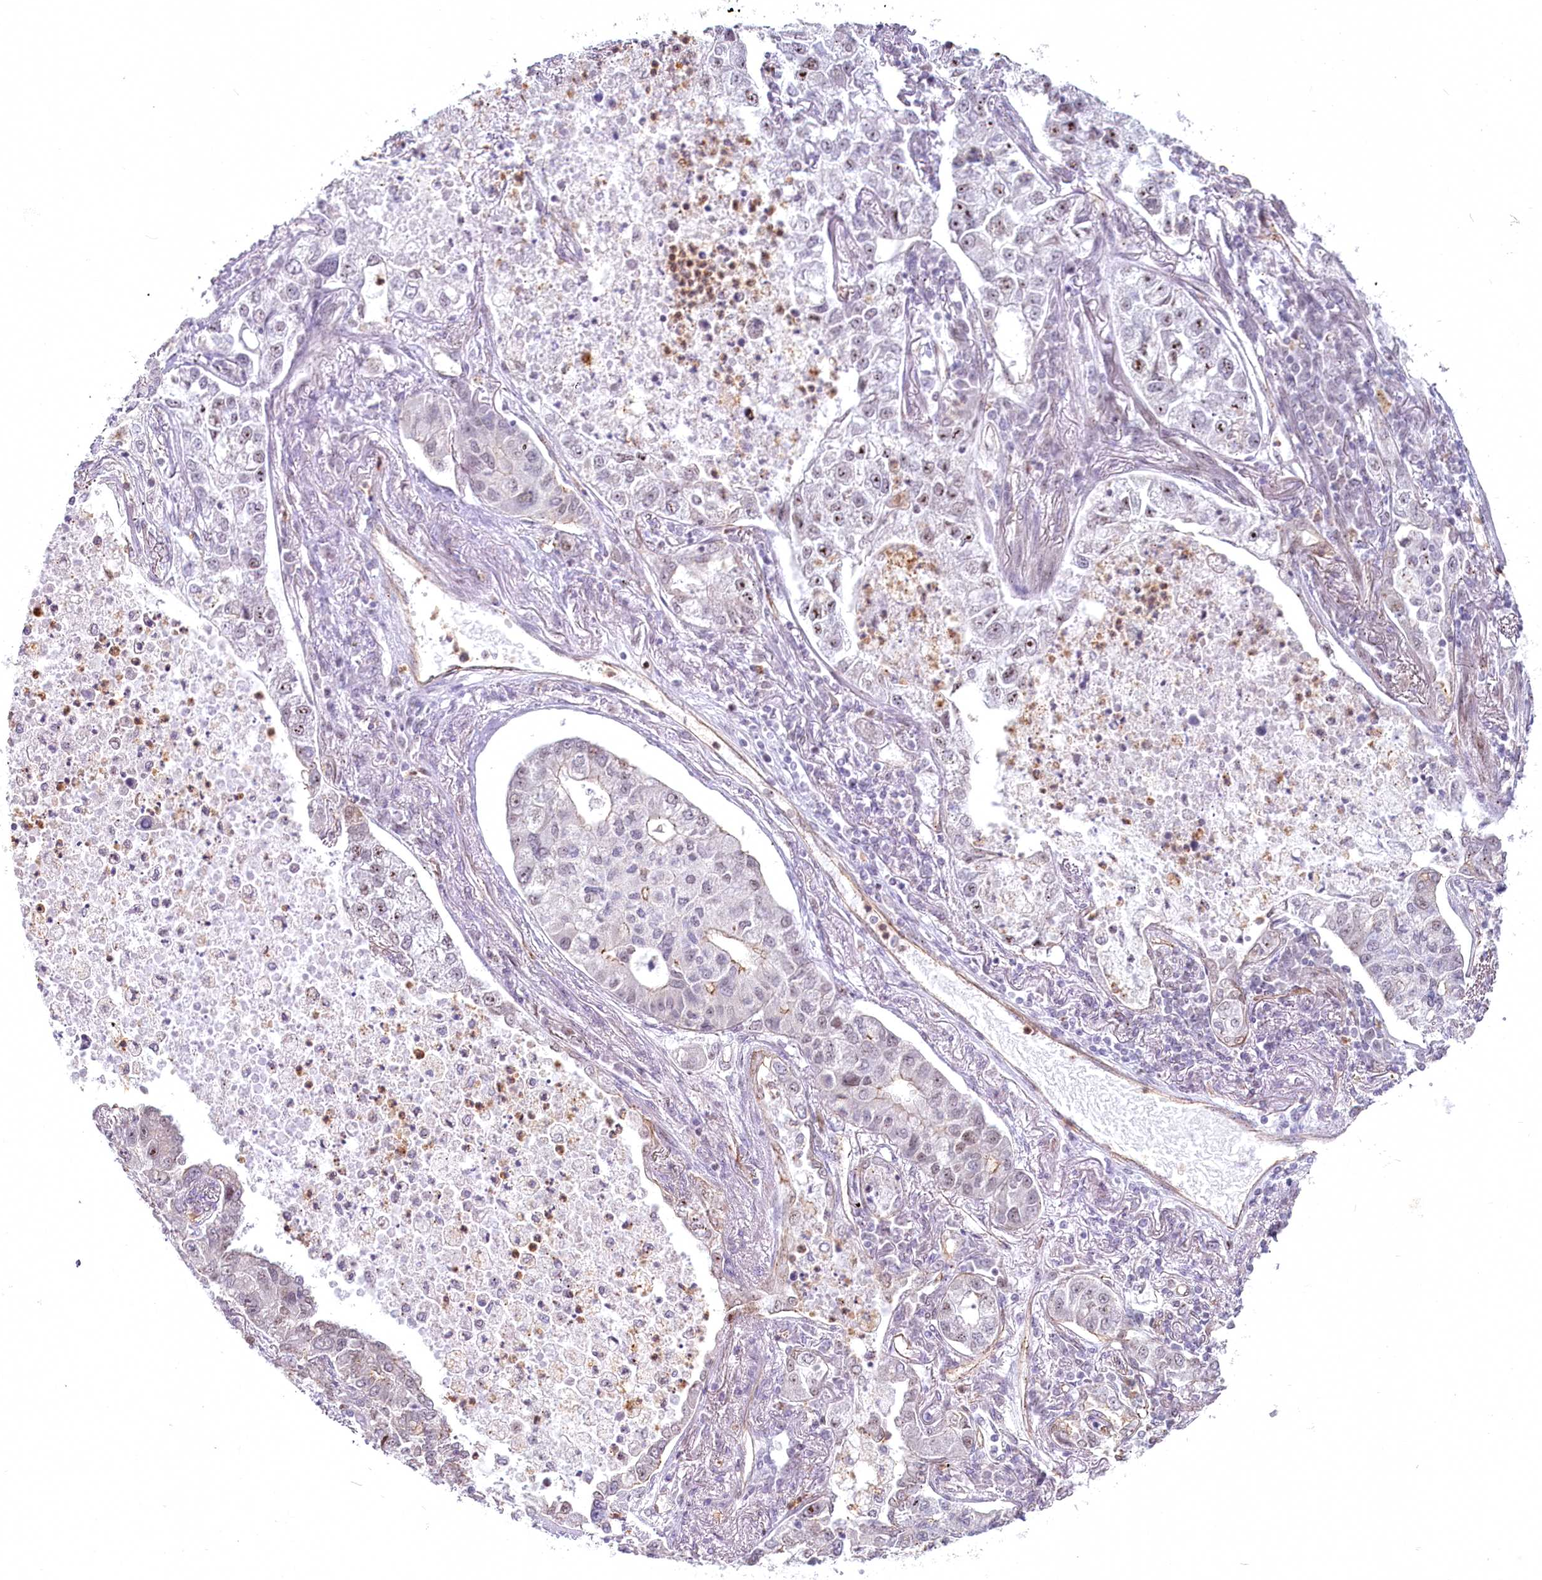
{"staining": {"intensity": "moderate", "quantity": "<25%", "location": "nuclear"}, "tissue": "lung cancer", "cell_type": "Tumor cells", "image_type": "cancer", "snomed": [{"axis": "morphology", "description": "Adenocarcinoma, NOS"}, {"axis": "topography", "description": "Lung"}], "caption": "Moderate nuclear positivity is appreciated in about <25% of tumor cells in lung cancer (adenocarcinoma).", "gene": "ABHD8", "patient": {"sex": "male", "age": 49}}